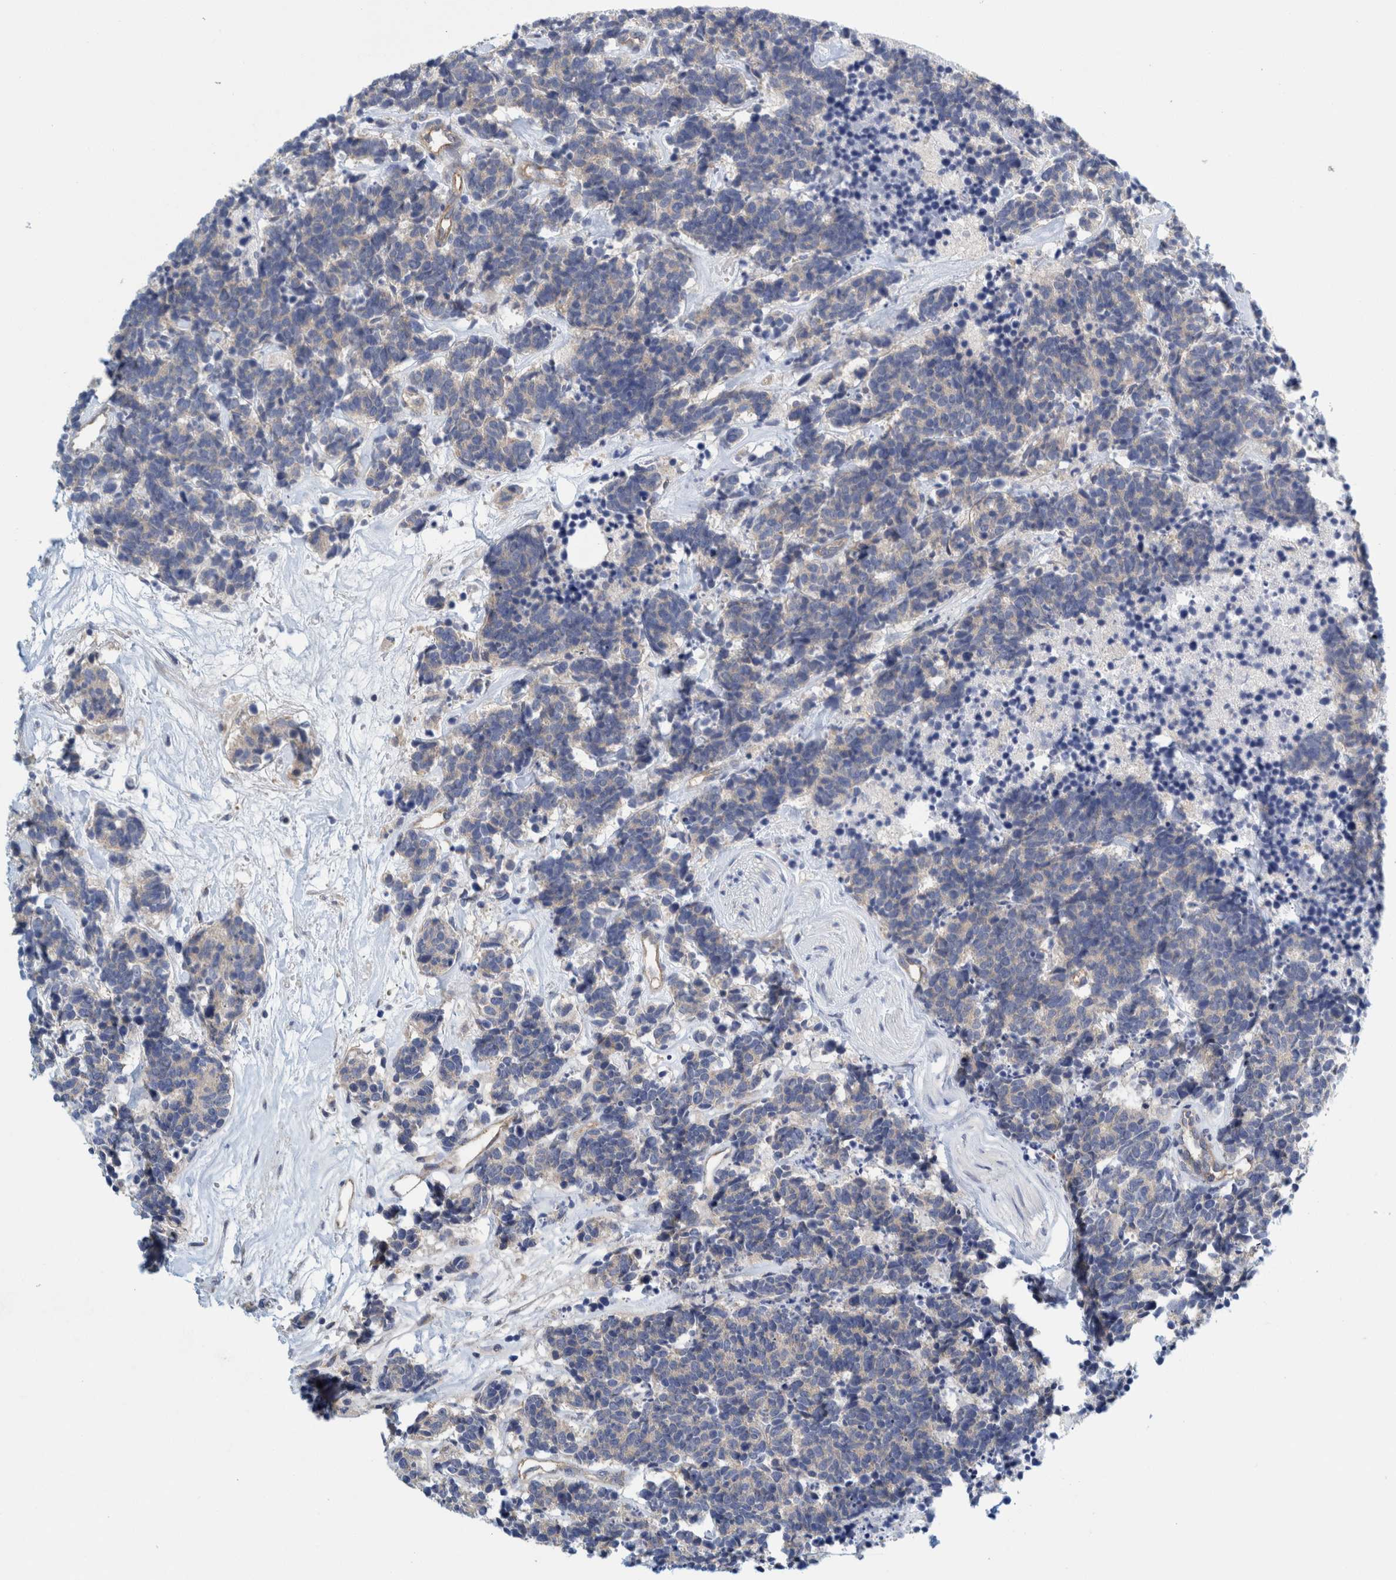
{"staining": {"intensity": "negative", "quantity": "none", "location": "none"}, "tissue": "carcinoid", "cell_type": "Tumor cells", "image_type": "cancer", "snomed": [{"axis": "morphology", "description": "Carcinoma, NOS"}, {"axis": "morphology", "description": "Carcinoid, malignant, NOS"}, {"axis": "topography", "description": "Urinary bladder"}], "caption": "The photomicrograph reveals no staining of tumor cells in carcinoid.", "gene": "ZNF324B", "patient": {"sex": "male", "age": 57}}